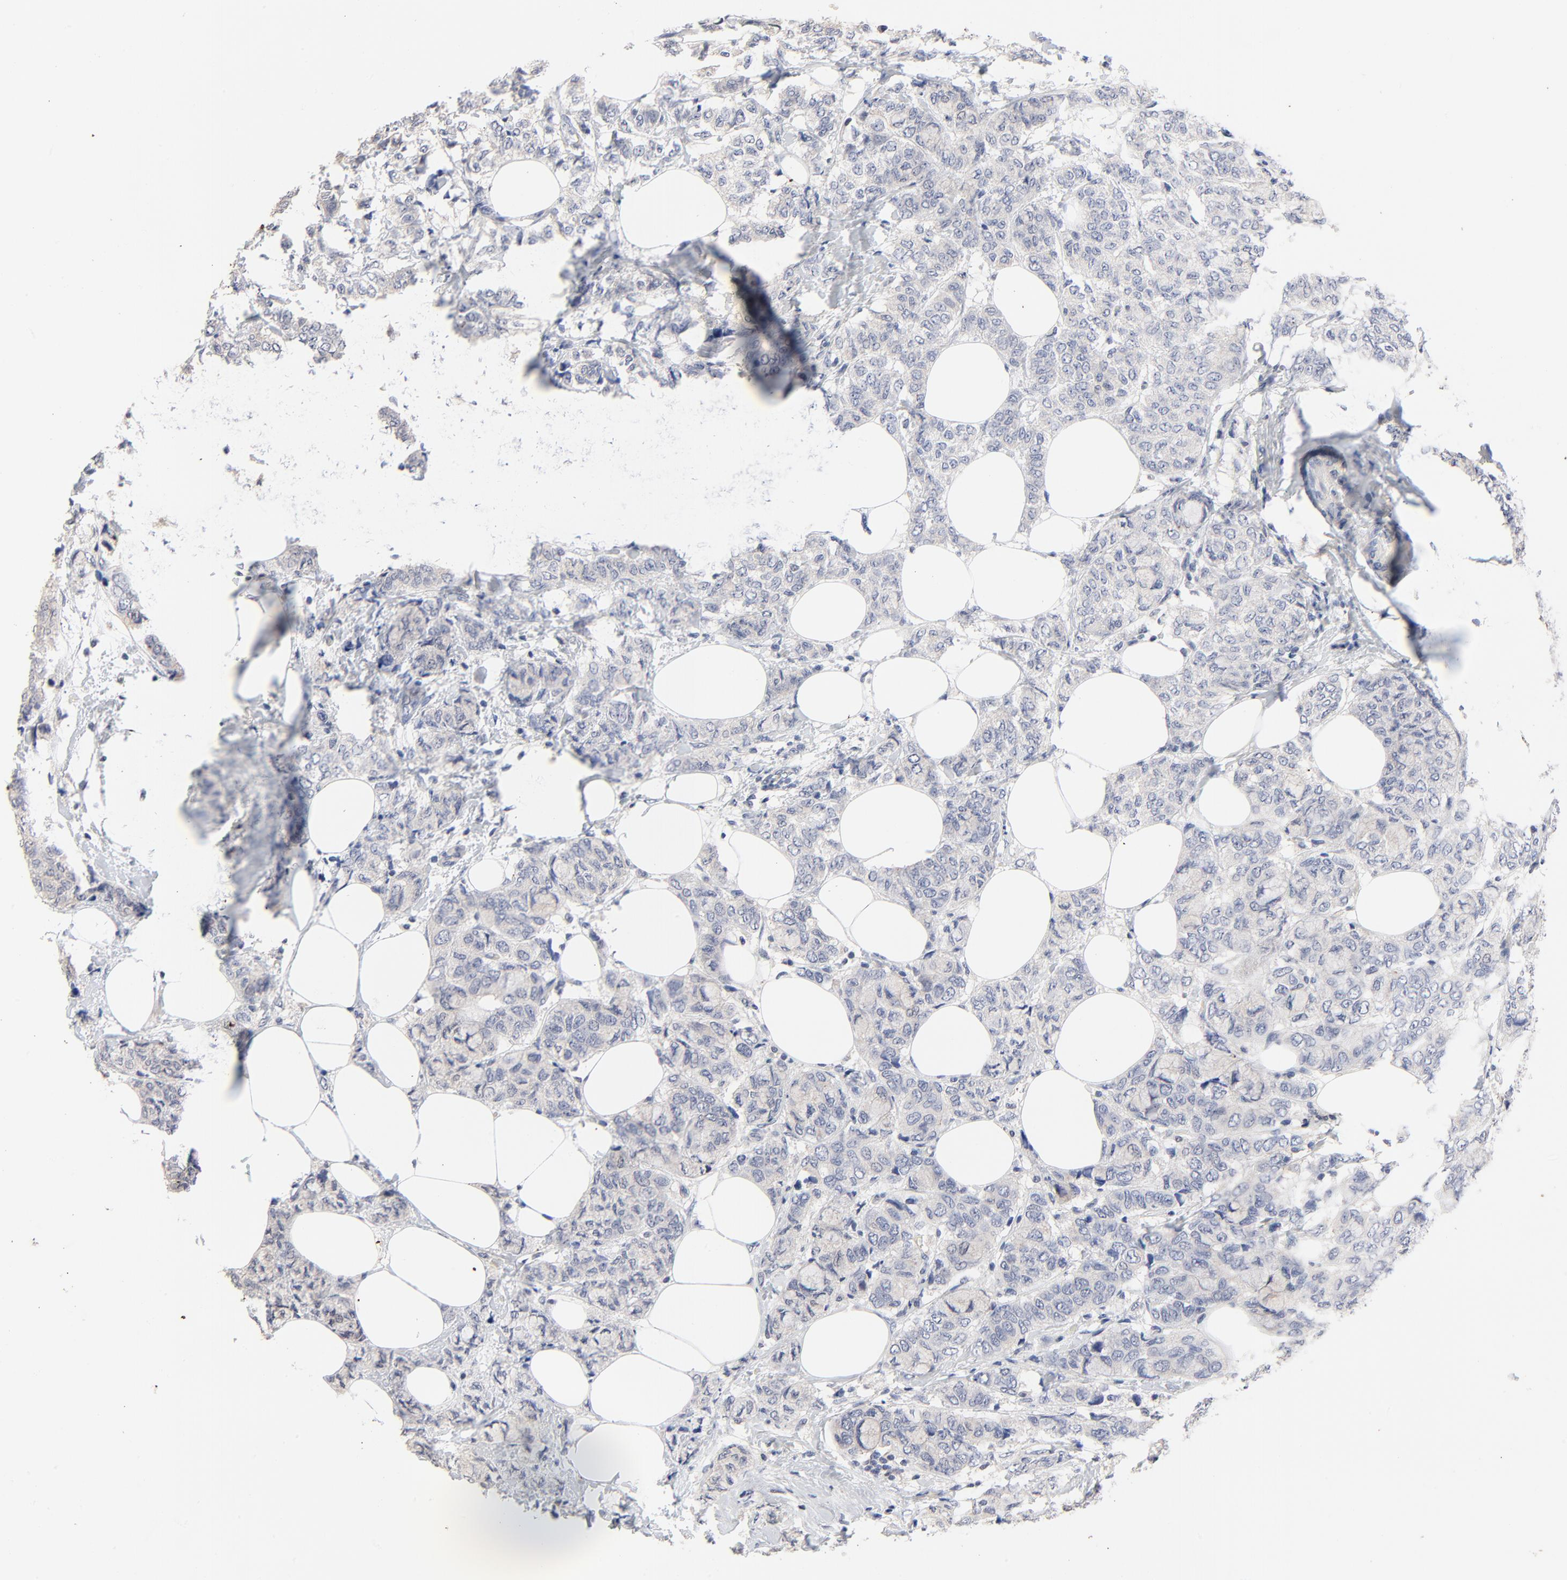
{"staining": {"intensity": "negative", "quantity": "none", "location": "none"}, "tissue": "breast cancer", "cell_type": "Tumor cells", "image_type": "cancer", "snomed": [{"axis": "morphology", "description": "Lobular carcinoma"}, {"axis": "topography", "description": "Breast"}], "caption": "Tumor cells are negative for brown protein staining in lobular carcinoma (breast).", "gene": "AADAC", "patient": {"sex": "female", "age": 60}}